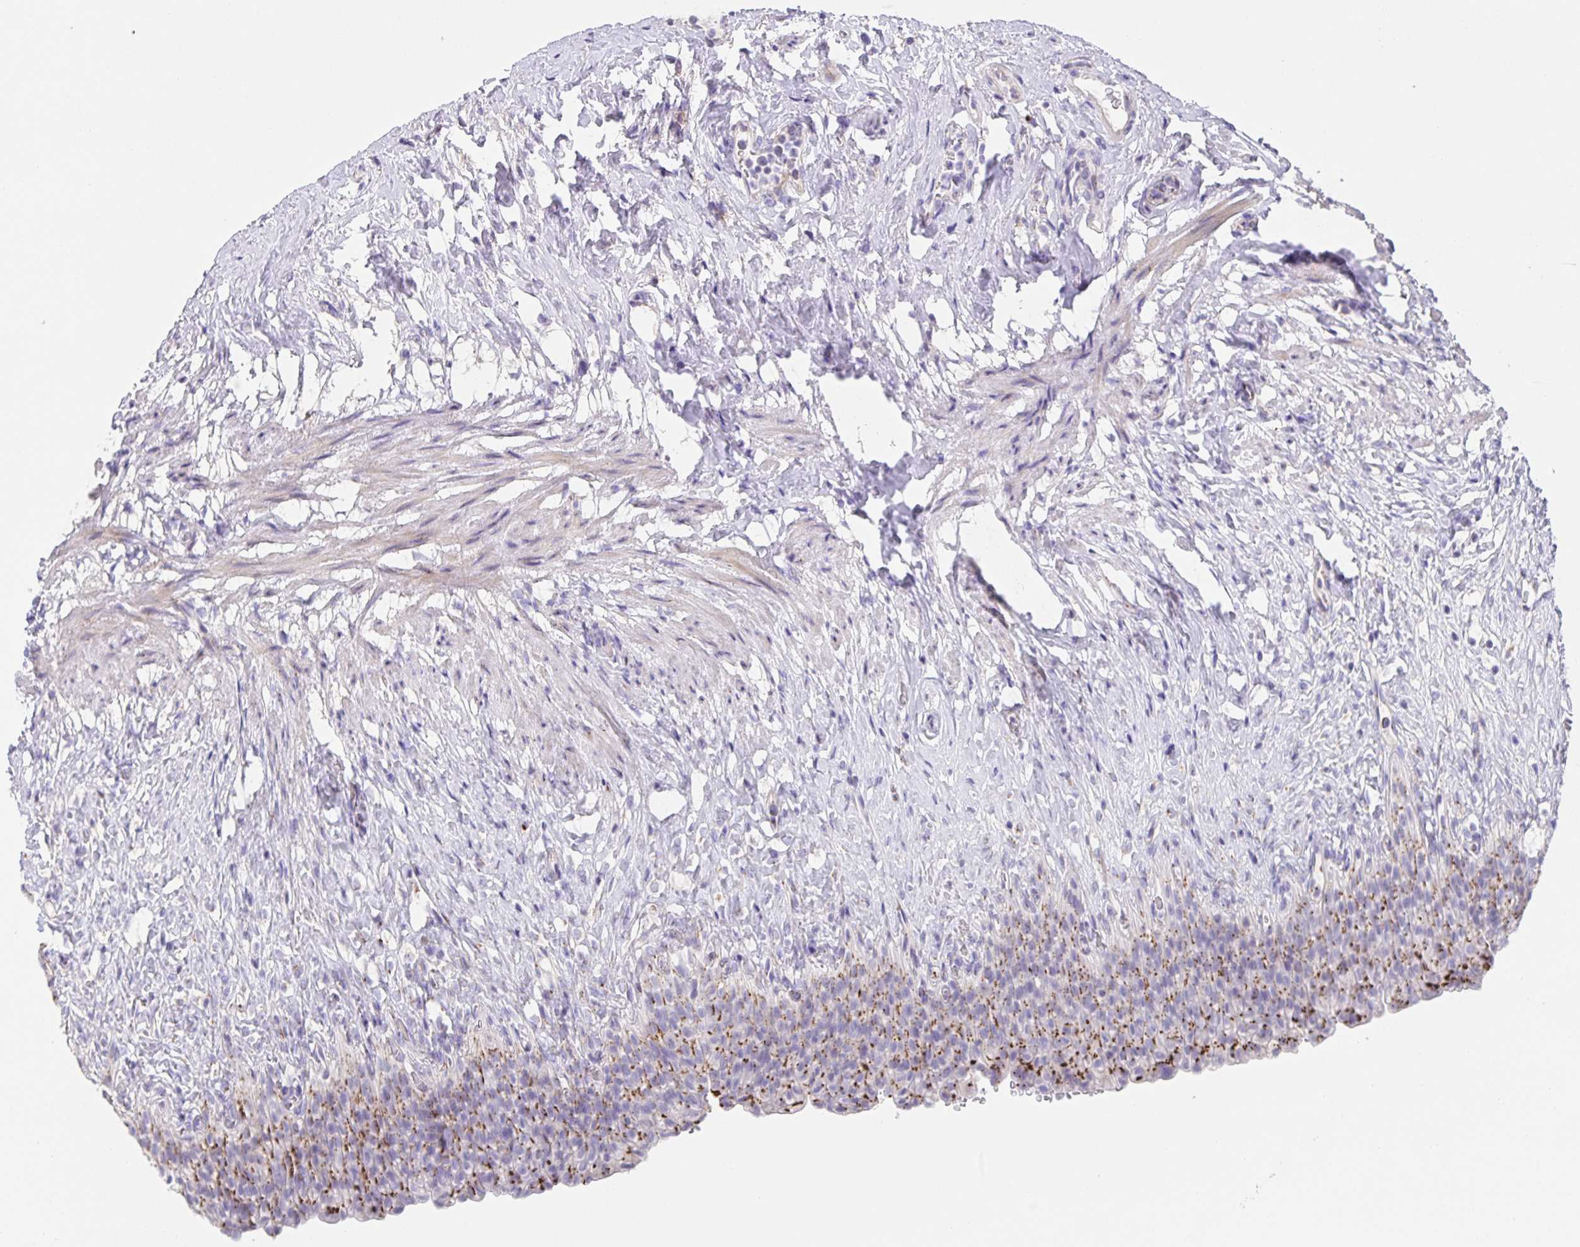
{"staining": {"intensity": "moderate", "quantity": "25%-75%", "location": "cytoplasmic/membranous"}, "tissue": "urinary bladder", "cell_type": "Urothelial cells", "image_type": "normal", "snomed": [{"axis": "morphology", "description": "Normal tissue, NOS"}, {"axis": "topography", "description": "Urinary bladder"}, {"axis": "topography", "description": "Prostate"}], "caption": "Brown immunohistochemical staining in benign human urinary bladder demonstrates moderate cytoplasmic/membranous positivity in approximately 25%-75% of urothelial cells.", "gene": "PRR36", "patient": {"sex": "male", "age": 76}}